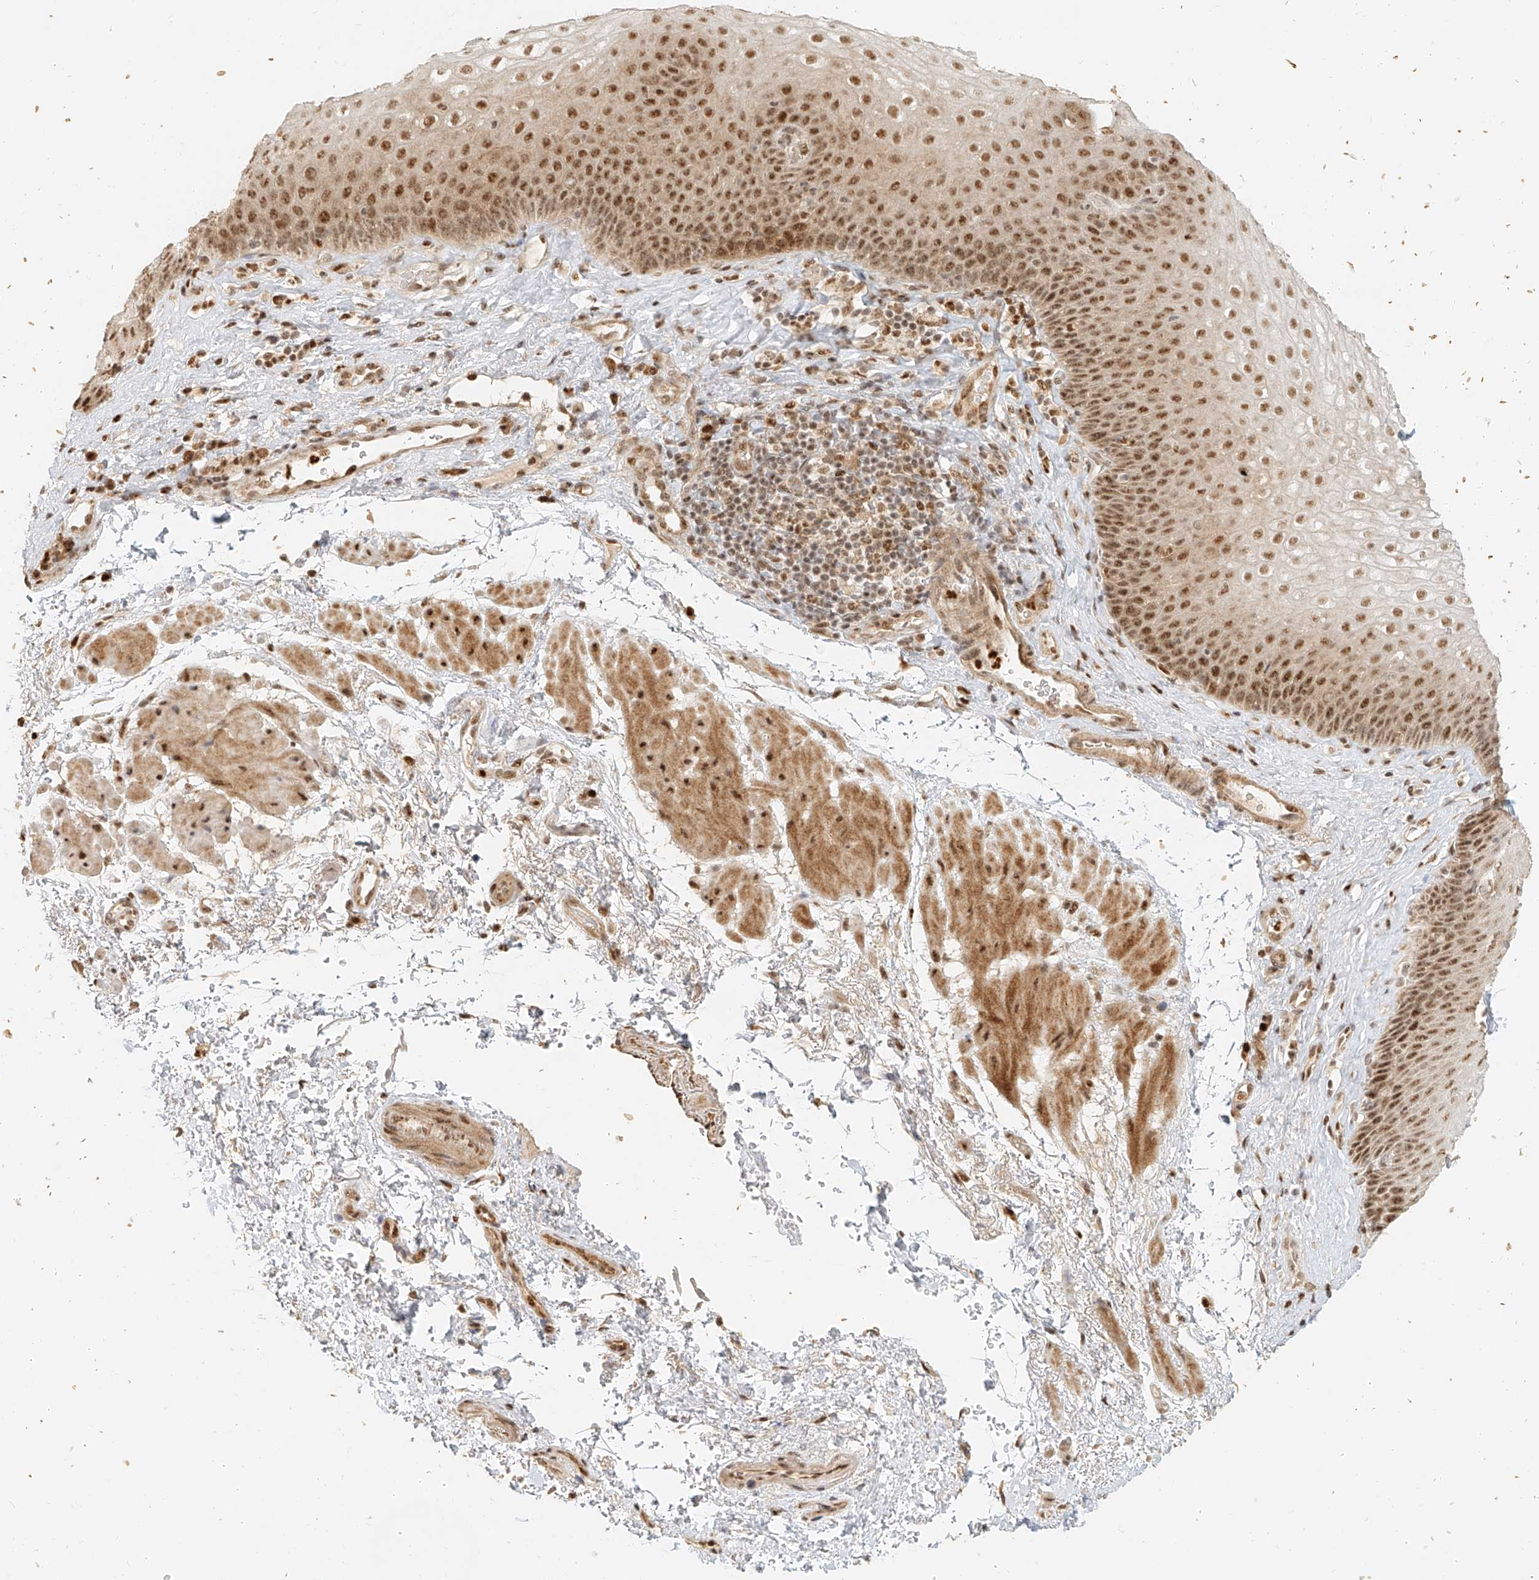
{"staining": {"intensity": "moderate", "quantity": ">75%", "location": "nuclear"}, "tissue": "esophagus", "cell_type": "Squamous epithelial cells", "image_type": "normal", "snomed": [{"axis": "morphology", "description": "Normal tissue, NOS"}, {"axis": "topography", "description": "Esophagus"}], "caption": "Immunohistochemistry (IHC) micrograph of benign esophagus: esophagus stained using IHC shows medium levels of moderate protein expression localized specifically in the nuclear of squamous epithelial cells, appearing as a nuclear brown color.", "gene": "CXorf58", "patient": {"sex": "female", "age": 66}}